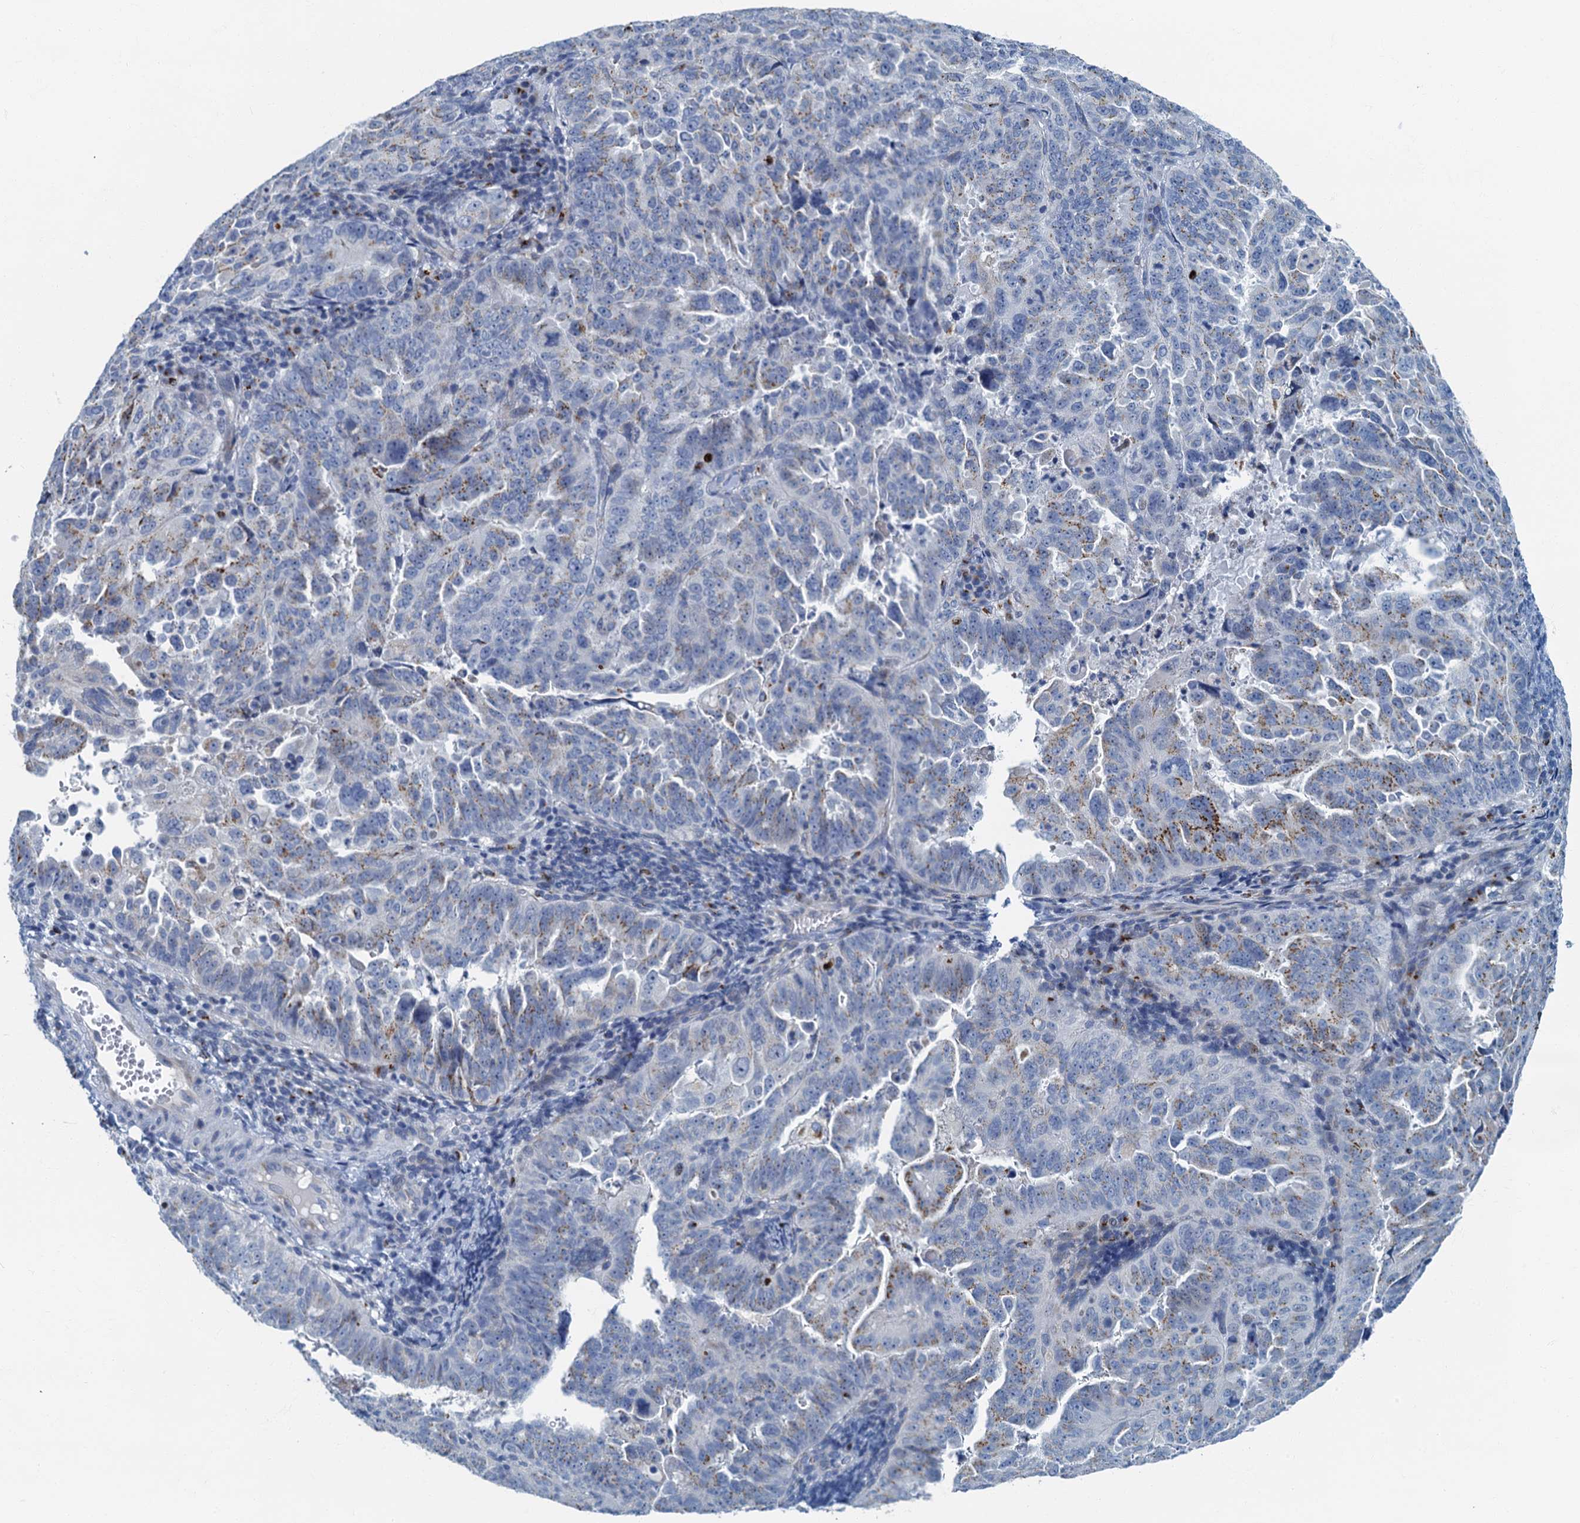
{"staining": {"intensity": "weak", "quantity": "<25%", "location": "cytoplasmic/membranous"}, "tissue": "endometrial cancer", "cell_type": "Tumor cells", "image_type": "cancer", "snomed": [{"axis": "morphology", "description": "Adenocarcinoma, NOS"}, {"axis": "topography", "description": "Endometrium"}], "caption": "The immunohistochemistry (IHC) micrograph has no significant positivity in tumor cells of adenocarcinoma (endometrial) tissue. The staining is performed using DAB brown chromogen with nuclei counter-stained in using hematoxylin.", "gene": "LYPD3", "patient": {"sex": "female", "age": 65}}